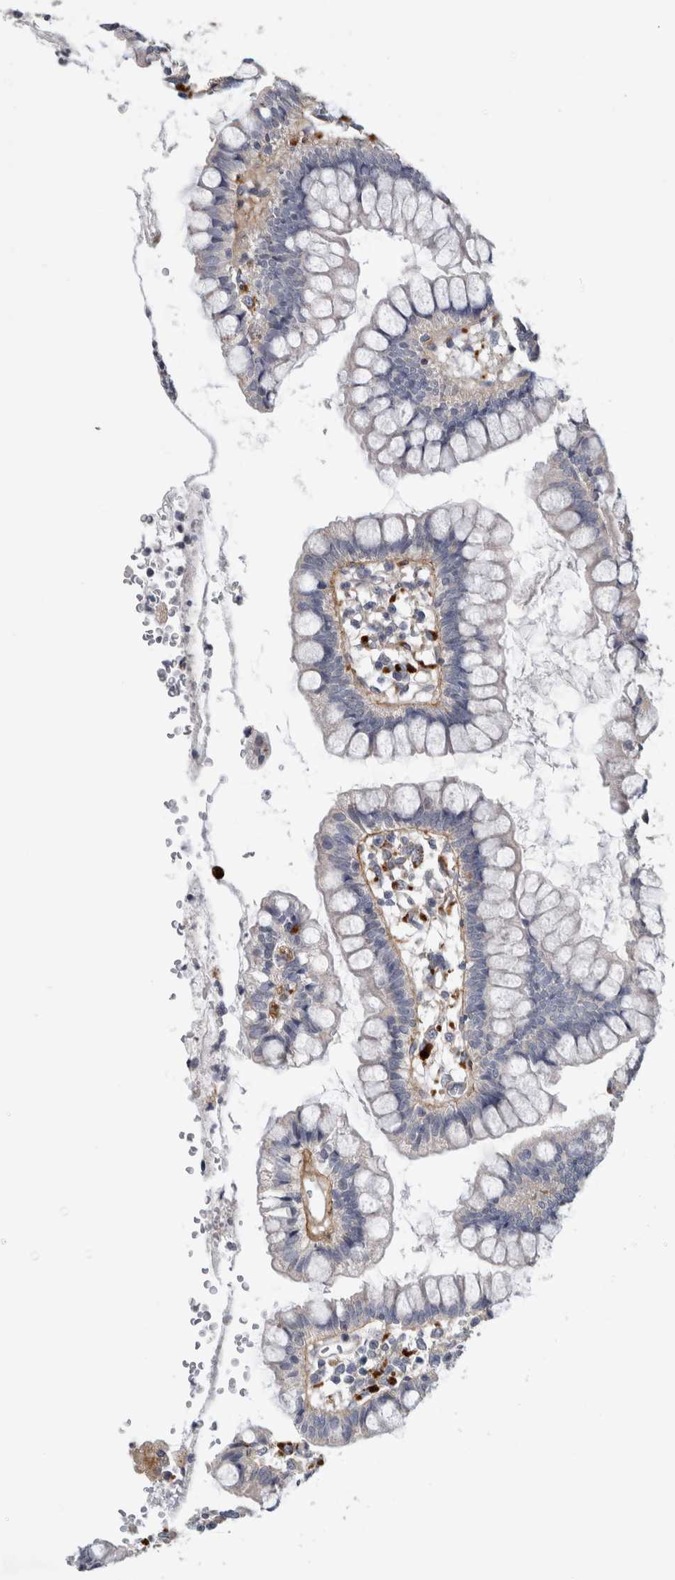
{"staining": {"intensity": "moderate", "quantity": "<25%", "location": "cytoplasmic/membranous"}, "tissue": "small intestine", "cell_type": "Glandular cells", "image_type": "normal", "snomed": [{"axis": "morphology", "description": "Normal tissue, NOS"}, {"axis": "morphology", "description": "Developmental malformation"}, {"axis": "topography", "description": "Small intestine"}], "caption": "Brown immunohistochemical staining in unremarkable small intestine reveals moderate cytoplasmic/membranous positivity in about <25% of glandular cells. Immunohistochemistry (ihc) stains the protein of interest in brown and the nuclei are stained blue.", "gene": "ATXN2", "patient": {"sex": "male"}}